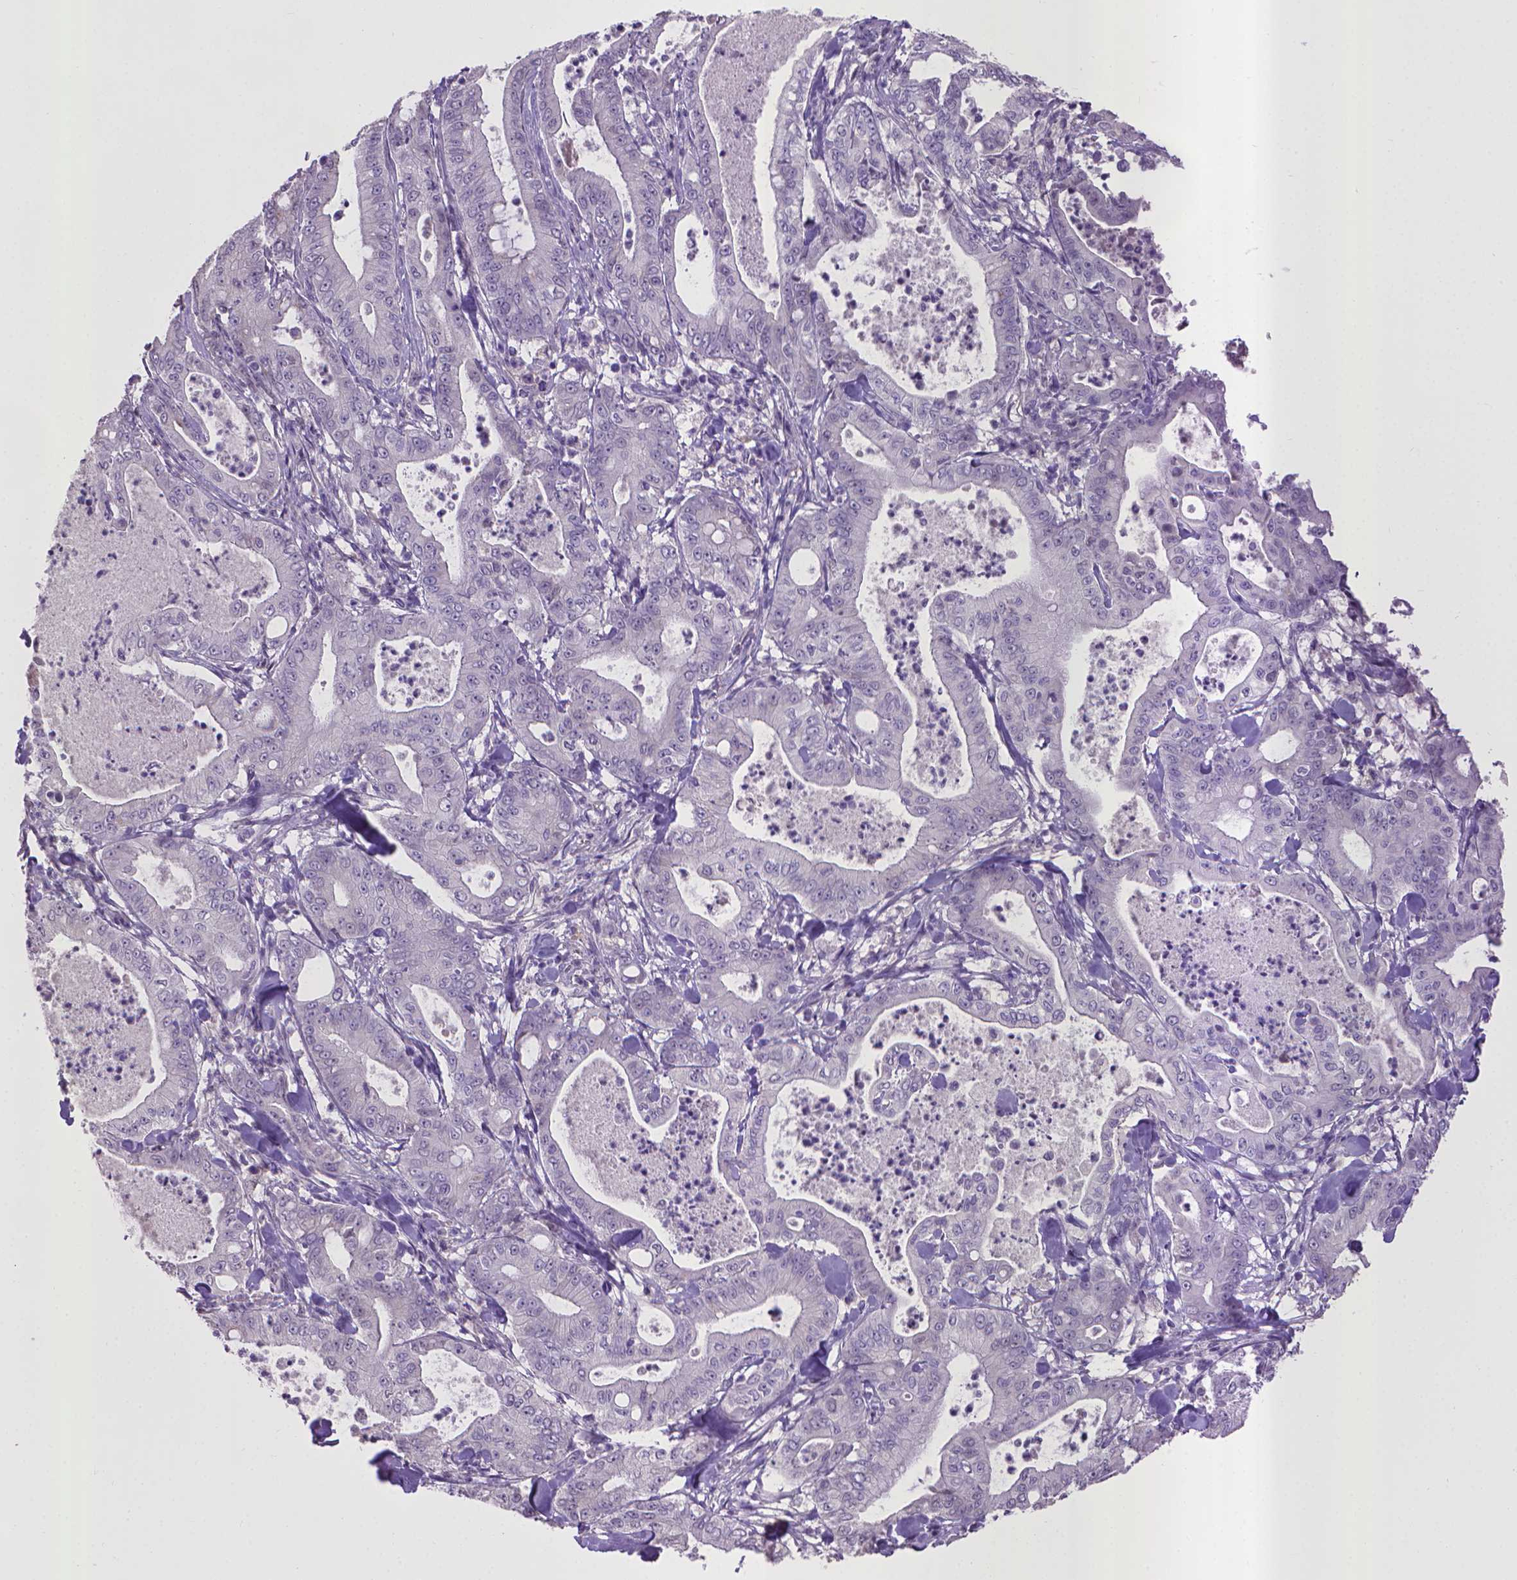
{"staining": {"intensity": "negative", "quantity": "none", "location": "none"}, "tissue": "pancreatic cancer", "cell_type": "Tumor cells", "image_type": "cancer", "snomed": [{"axis": "morphology", "description": "Adenocarcinoma, NOS"}, {"axis": "topography", "description": "Pancreas"}], "caption": "High power microscopy histopathology image of an immunohistochemistry (IHC) image of pancreatic adenocarcinoma, revealing no significant expression in tumor cells. The staining is performed using DAB brown chromogen with nuclei counter-stained in using hematoxylin.", "gene": "CPM", "patient": {"sex": "male", "age": 71}}